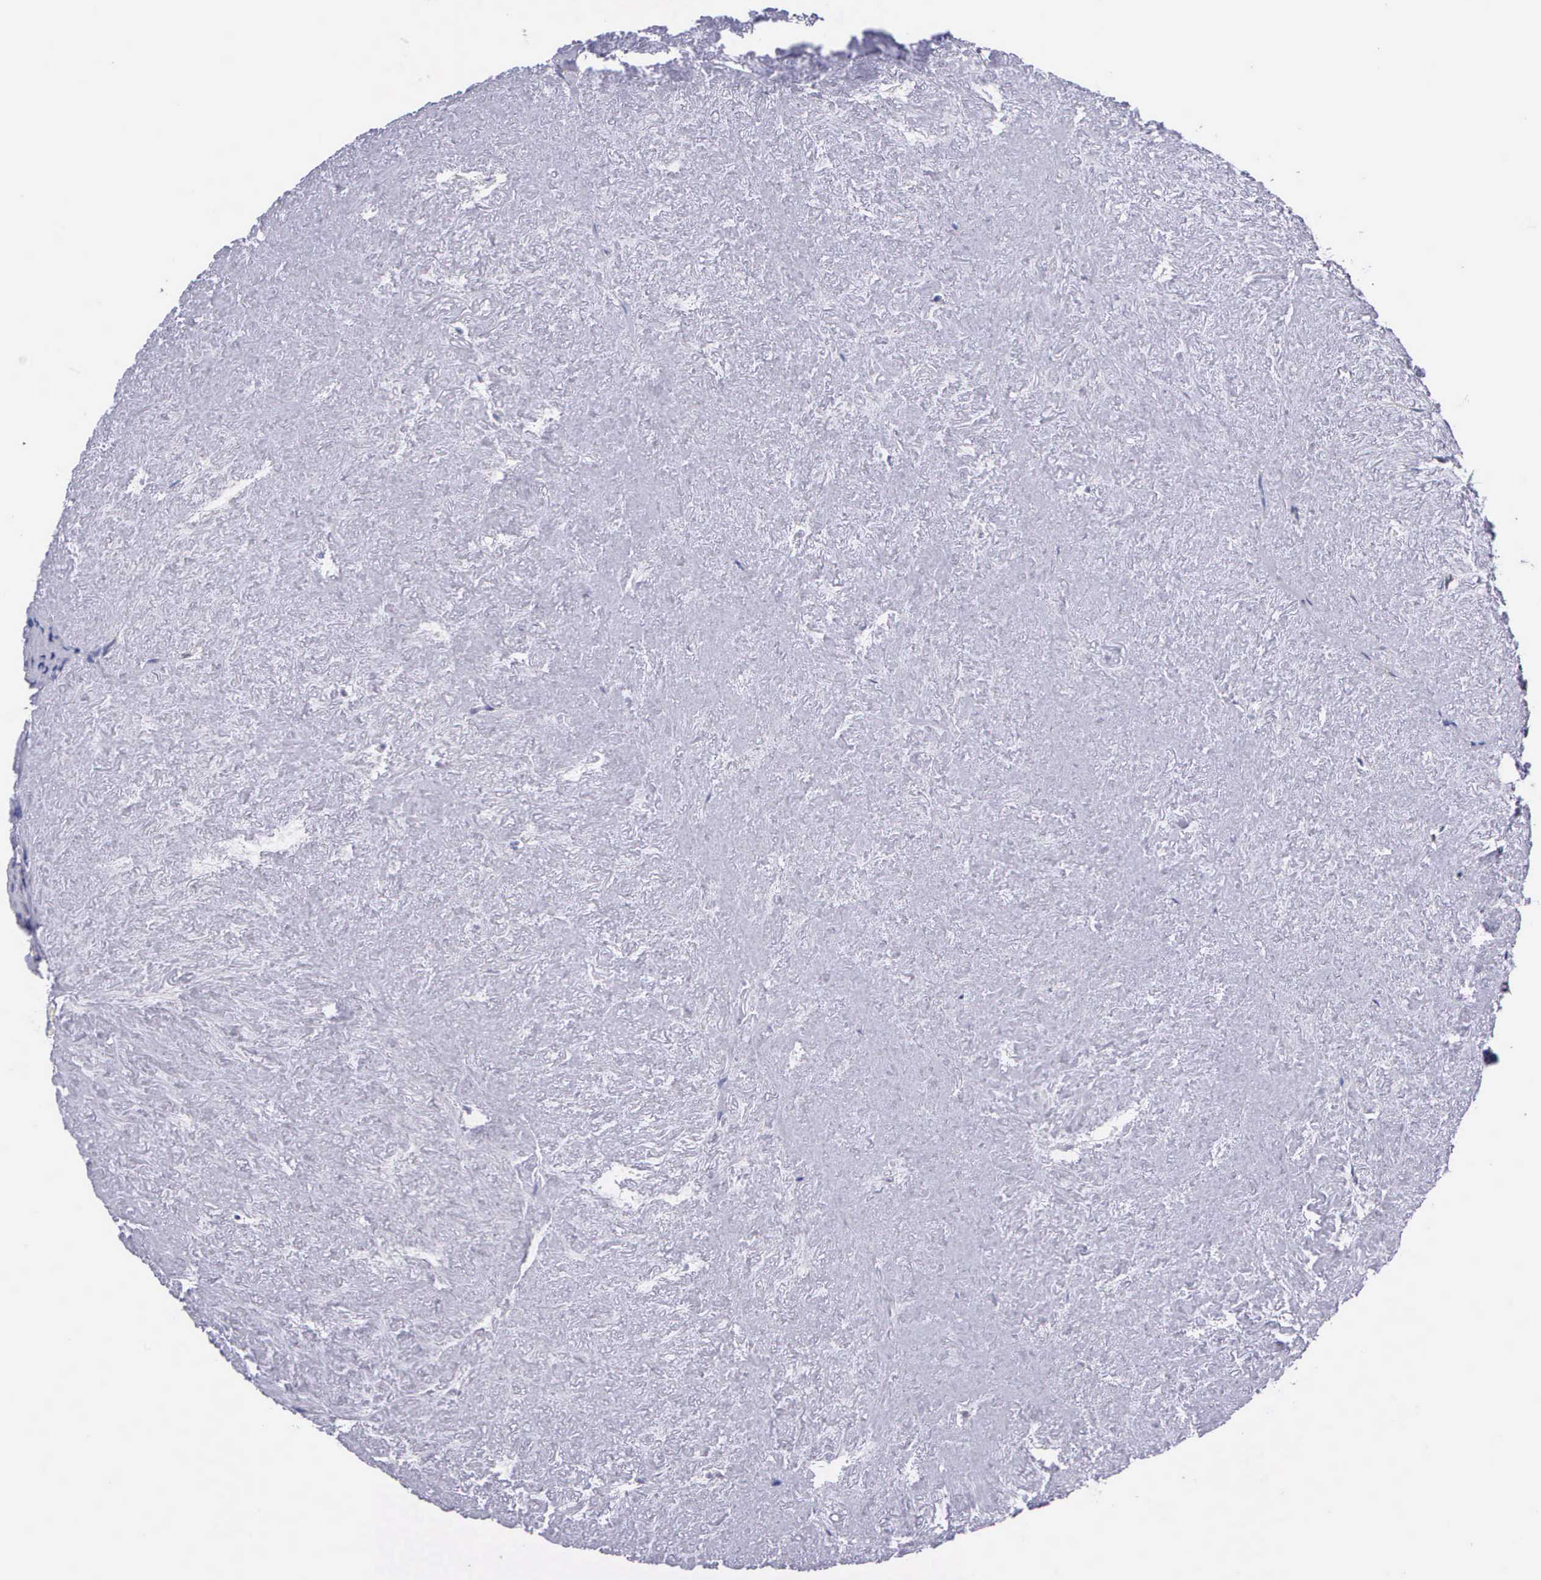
{"staining": {"intensity": "weak", "quantity": "25%-75%", "location": "cytoplasmic/membranous"}, "tissue": "ovary", "cell_type": "Follicle cells", "image_type": "normal", "snomed": [{"axis": "morphology", "description": "Normal tissue, NOS"}, {"axis": "topography", "description": "Ovary"}], "caption": "Protein analysis of unremarkable ovary exhibits weak cytoplasmic/membranous expression in approximately 25%-75% of follicle cells.", "gene": "IGBP1P2", "patient": {"sex": "female", "age": 53}}